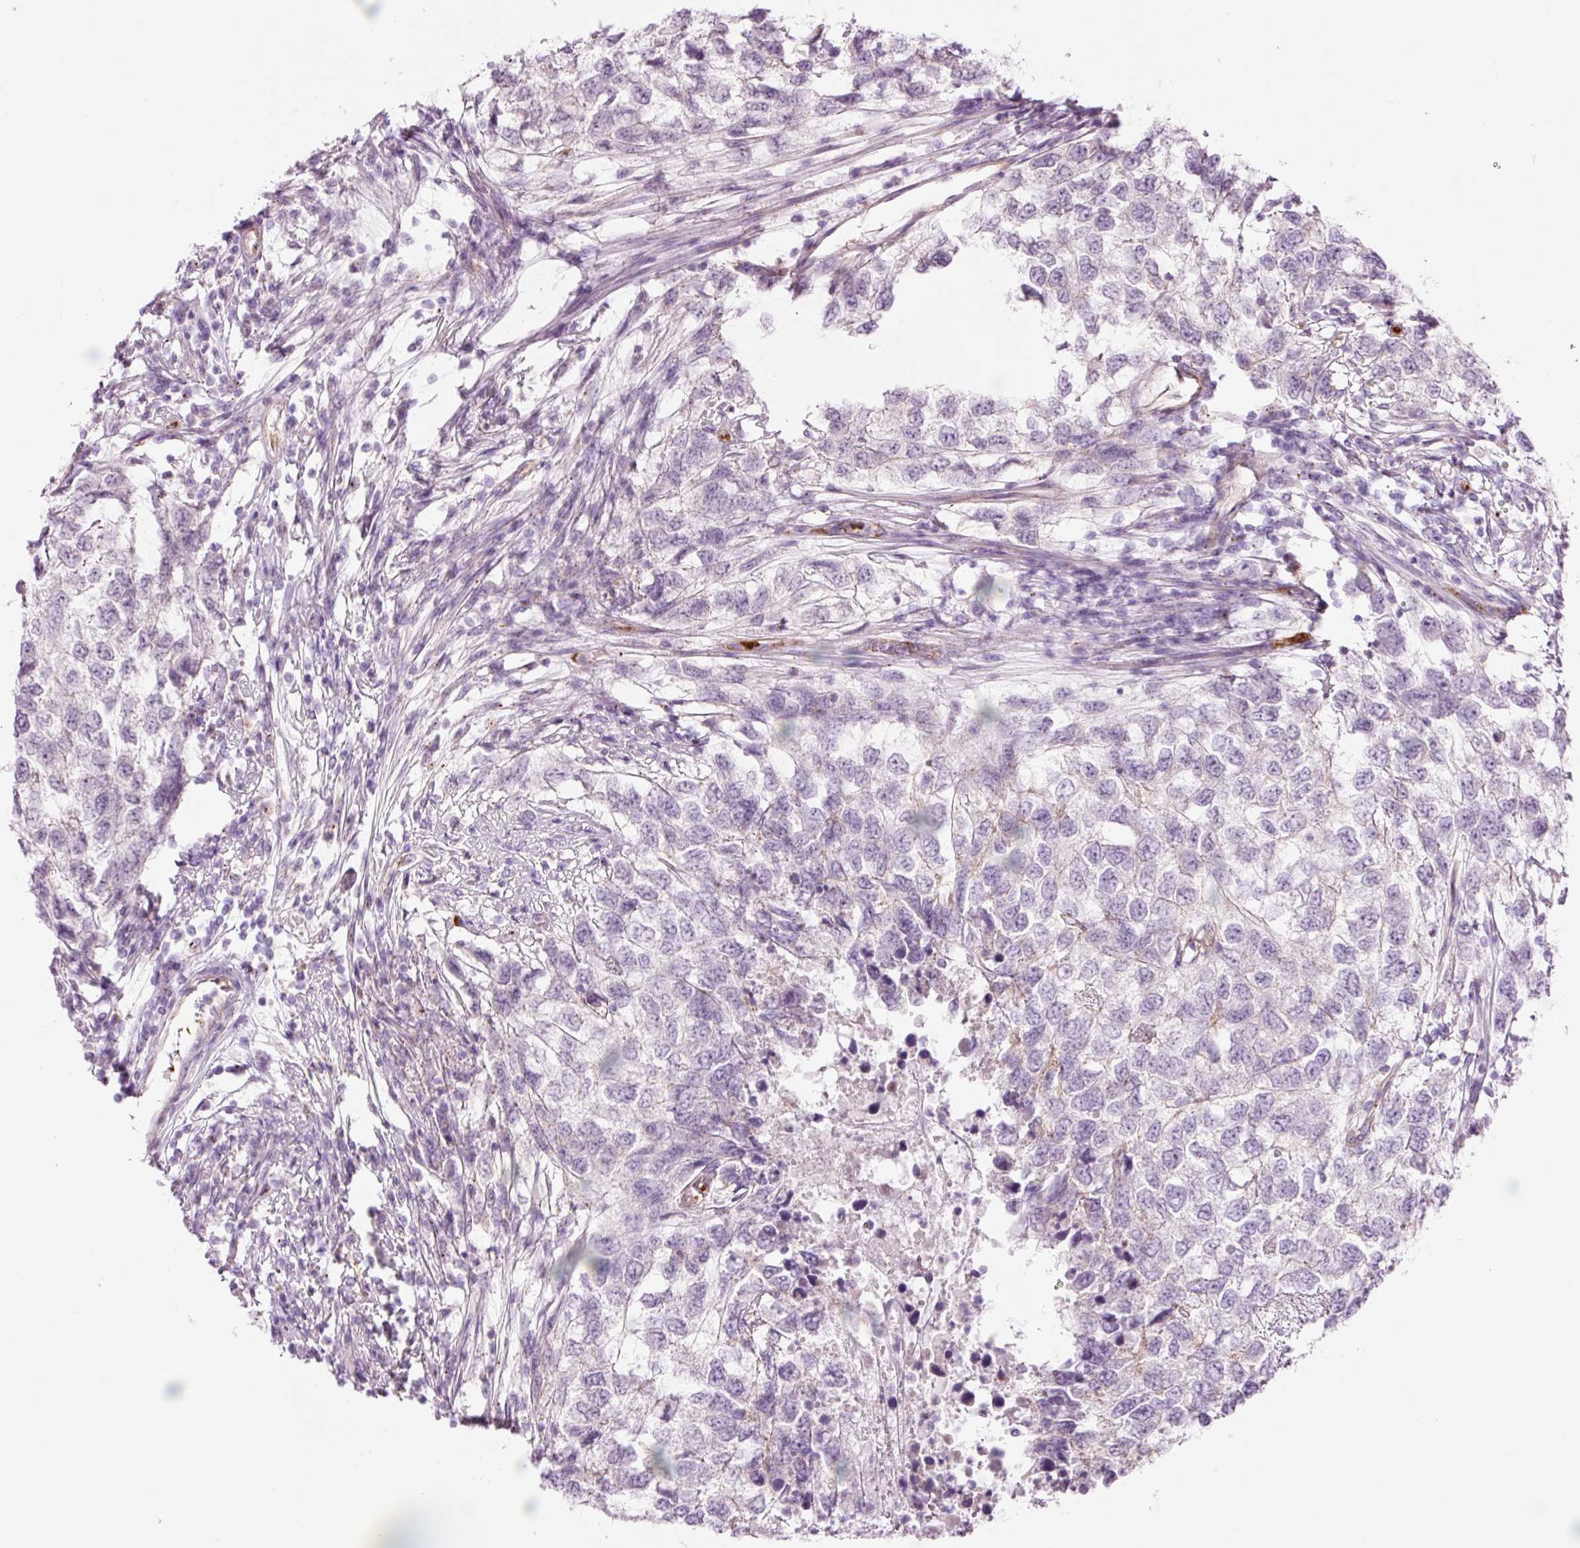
{"staining": {"intensity": "negative", "quantity": "none", "location": "none"}, "tissue": "testis cancer", "cell_type": "Tumor cells", "image_type": "cancer", "snomed": [{"axis": "morphology", "description": "Carcinoma, Embryonal, NOS"}, {"axis": "topography", "description": "Testis"}], "caption": "Testis cancer (embryonal carcinoma) stained for a protein using immunohistochemistry demonstrates no expression tumor cells.", "gene": "HSPA4L", "patient": {"sex": "male", "age": 83}}